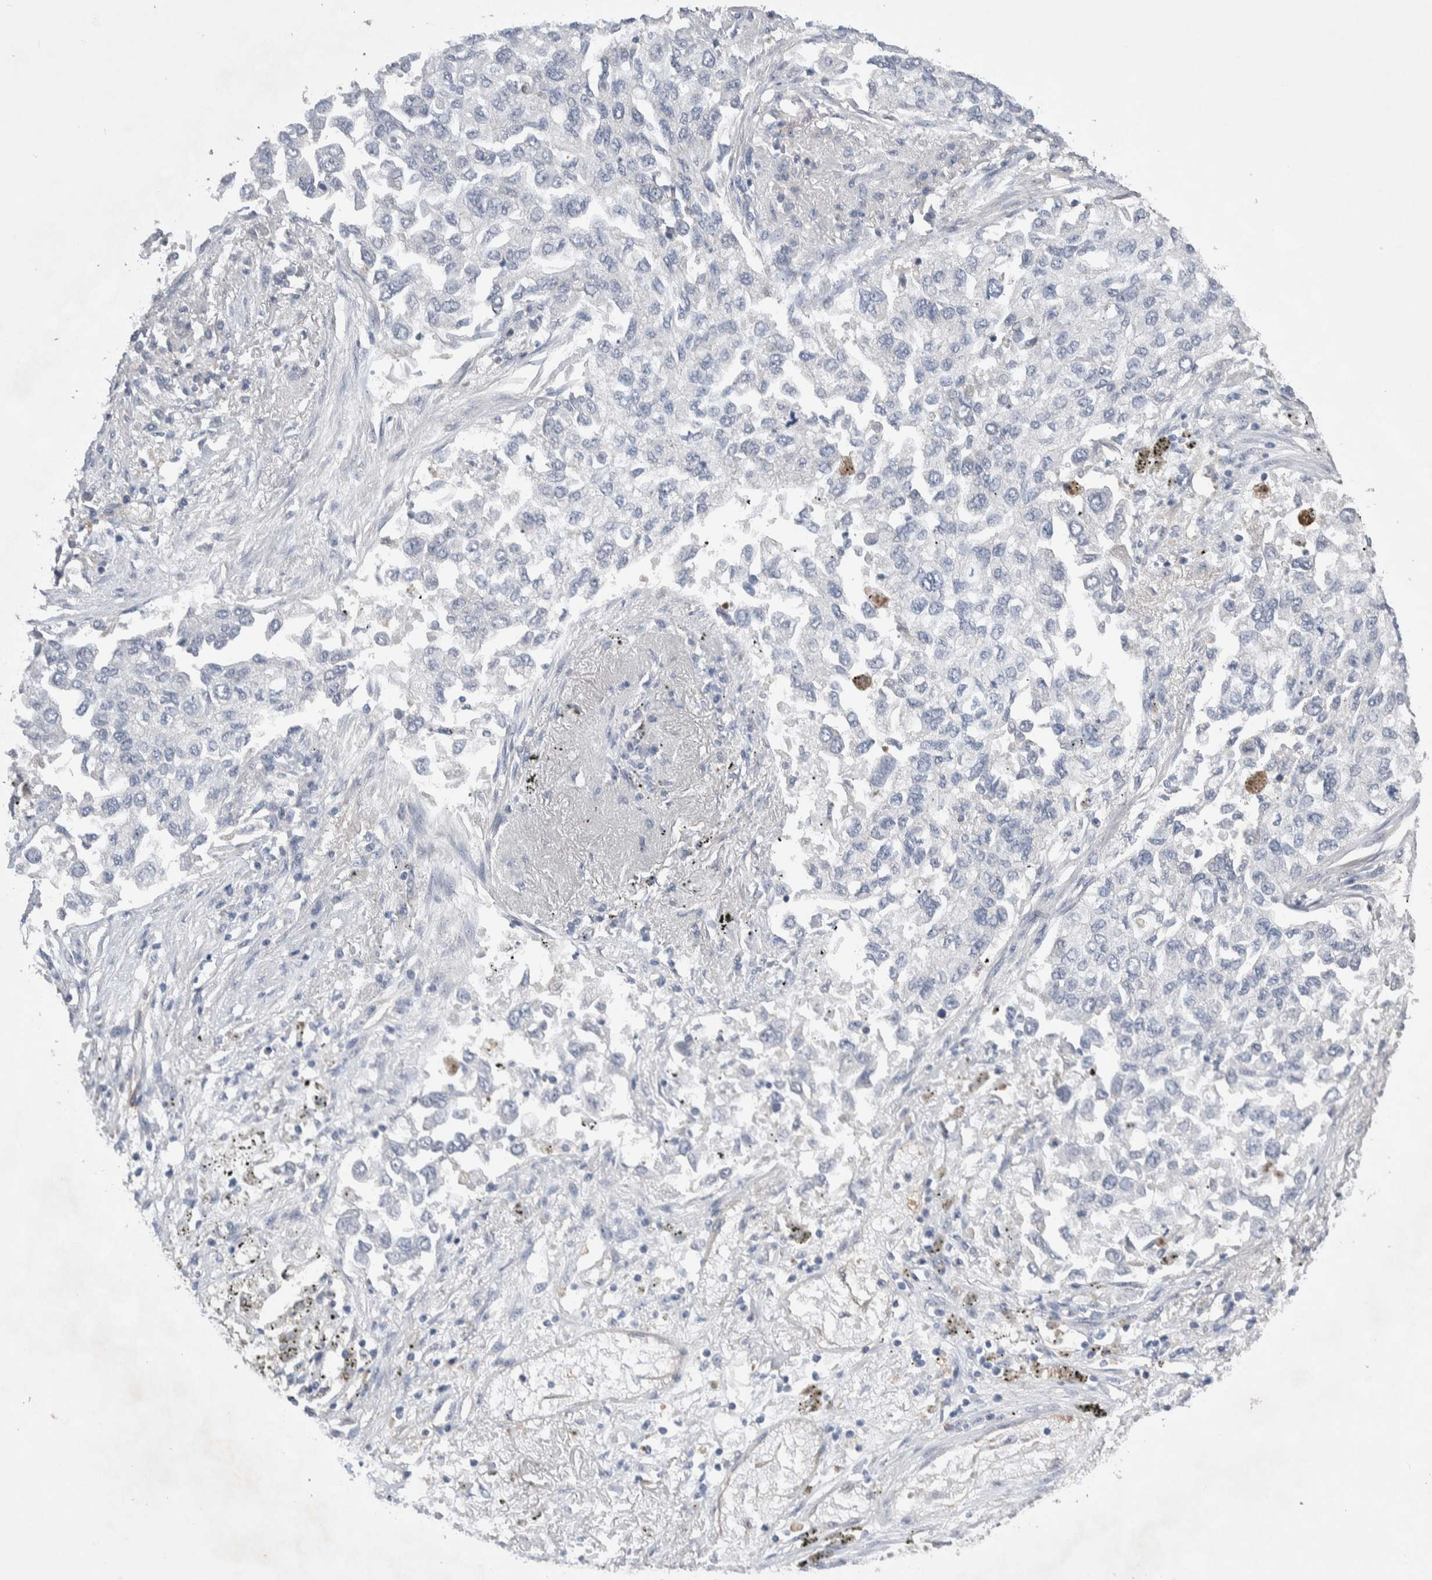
{"staining": {"intensity": "negative", "quantity": "none", "location": "none"}, "tissue": "lung cancer", "cell_type": "Tumor cells", "image_type": "cancer", "snomed": [{"axis": "morphology", "description": "Inflammation, NOS"}, {"axis": "morphology", "description": "Adenocarcinoma, NOS"}, {"axis": "topography", "description": "Lung"}], "caption": "Tumor cells show no significant expression in lung cancer.", "gene": "CEP131", "patient": {"sex": "male", "age": 63}}